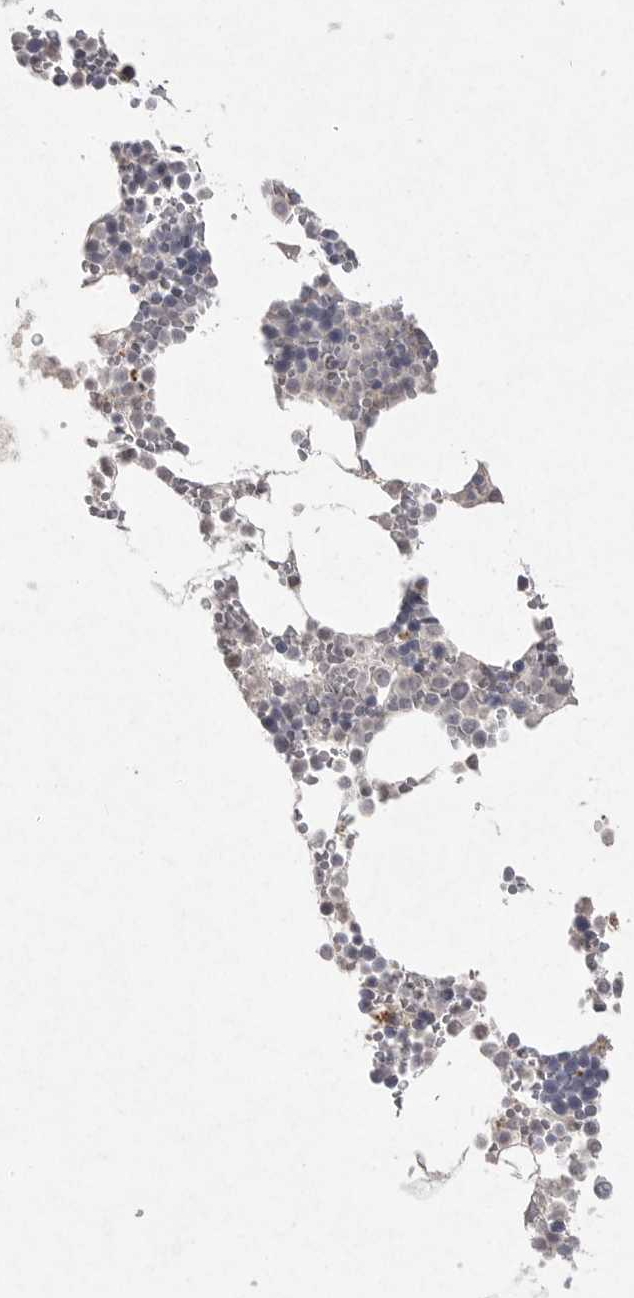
{"staining": {"intensity": "moderate", "quantity": "<25%", "location": "cytoplasmic/membranous"}, "tissue": "bone marrow", "cell_type": "Hematopoietic cells", "image_type": "normal", "snomed": [{"axis": "morphology", "description": "Normal tissue, NOS"}, {"axis": "topography", "description": "Bone marrow"}], "caption": "IHC histopathology image of unremarkable bone marrow: human bone marrow stained using immunohistochemistry shows low levels of moderate protein expression localized specifically in the cytoplasmic/membranous of hematopoietic cells, appearing as a cytoplasmic/membranous brown color.", "gene": "VANGL2", "patient": {"sex": "male", "age": 70}}